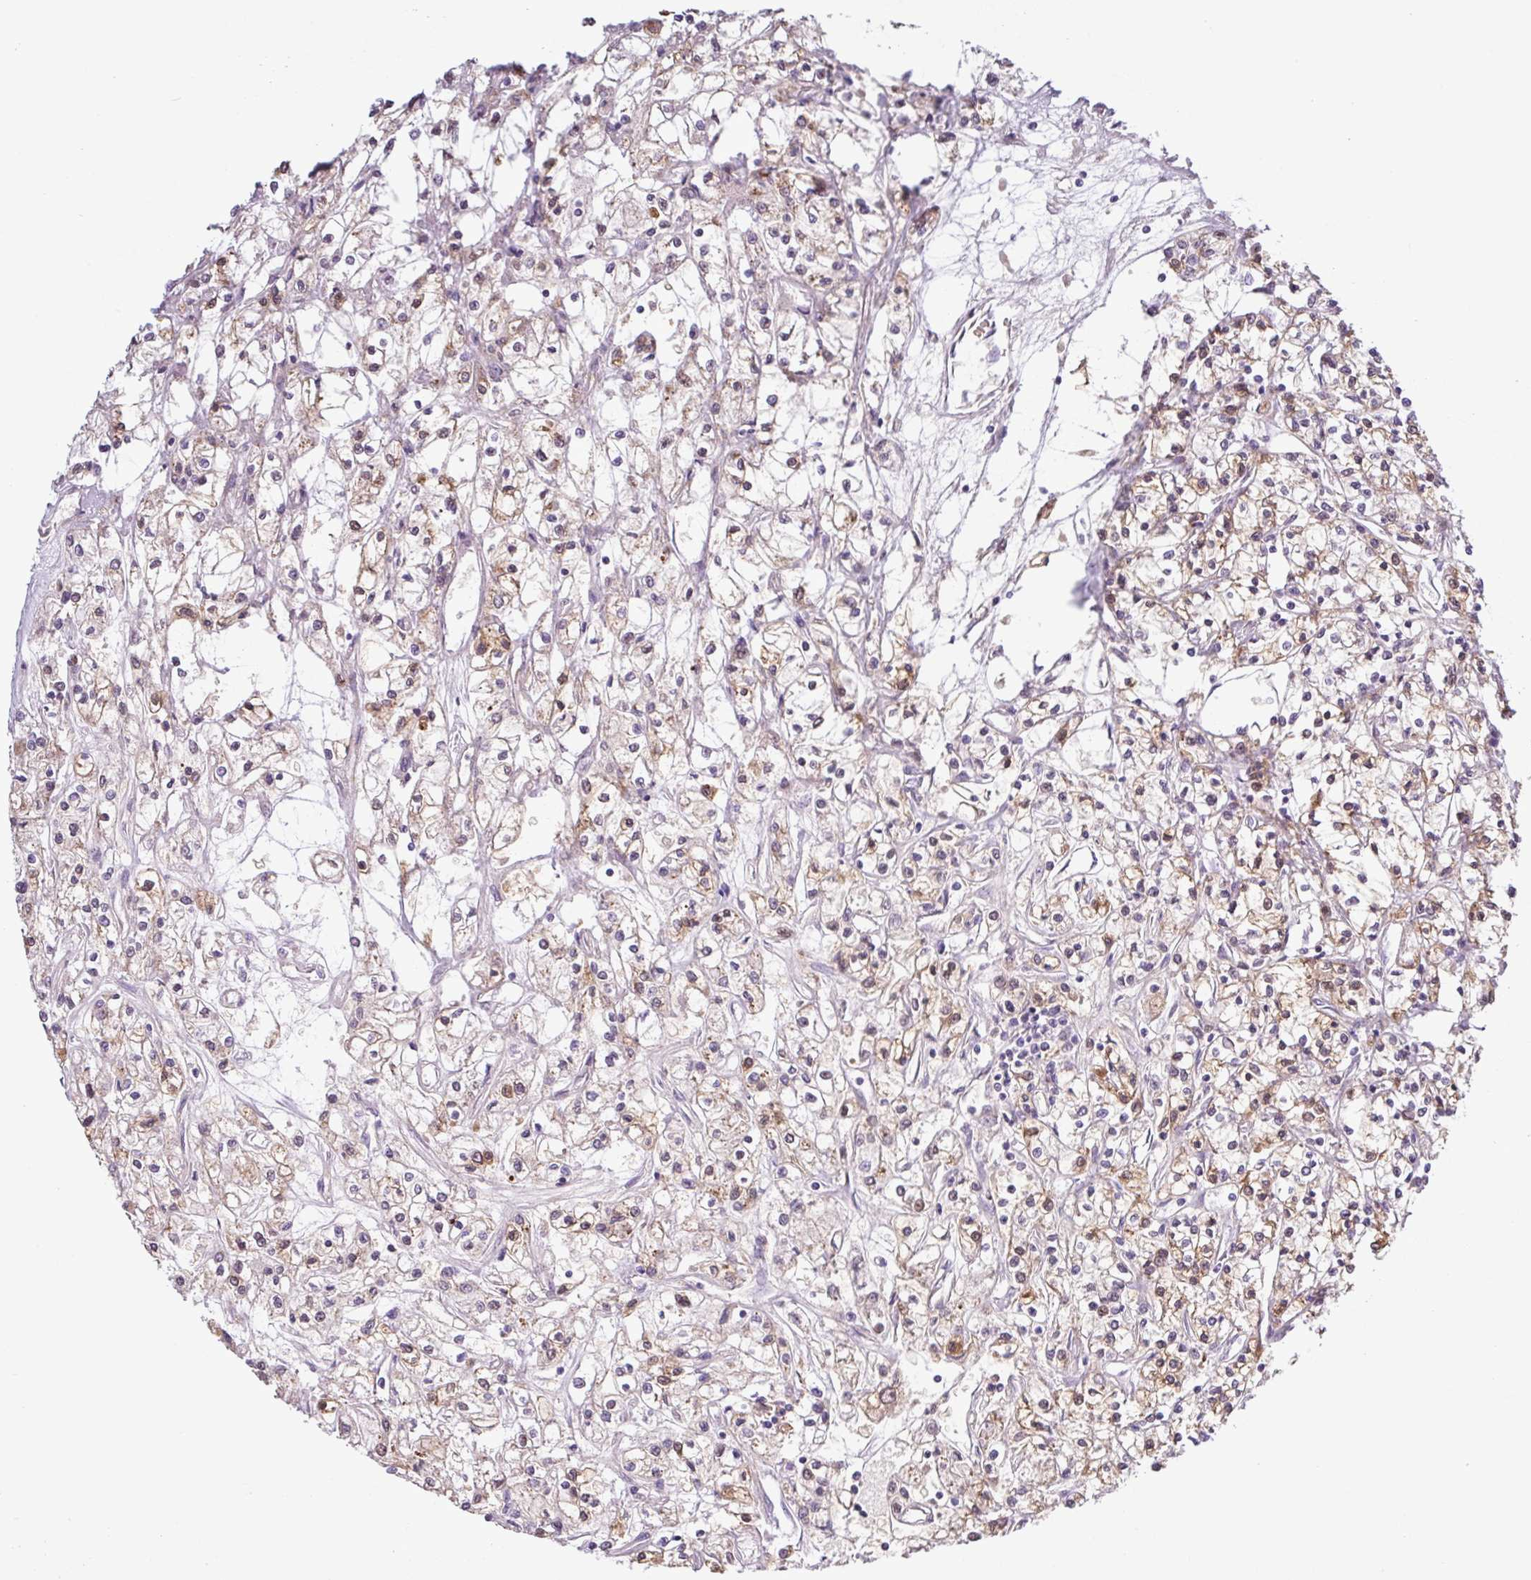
{"staining": {"intensity": "moderate", "quantity": "25%-75%", "location": "cytoplasmic/membranous,nuclear"}, "tissue": "renal cancer", "cell_type": "Tumor cells", "image_type": "cancer", "snomed": [{"axis": "morphology", "description": "Adenocarcinoma, NOS"}, {"axis": "topography", "description": "Kidney"}], "caption": "Tumor cells display medium levels of moderate cytoplasmic/membranous and nuclear positivity in about 25%-75% of cells in human renal adenocarcinoma. (Brightfield microscopy of DAB IHC at high magnification).", "gene": "TONSL", "patient": {"sex": "female", "age": 59}}